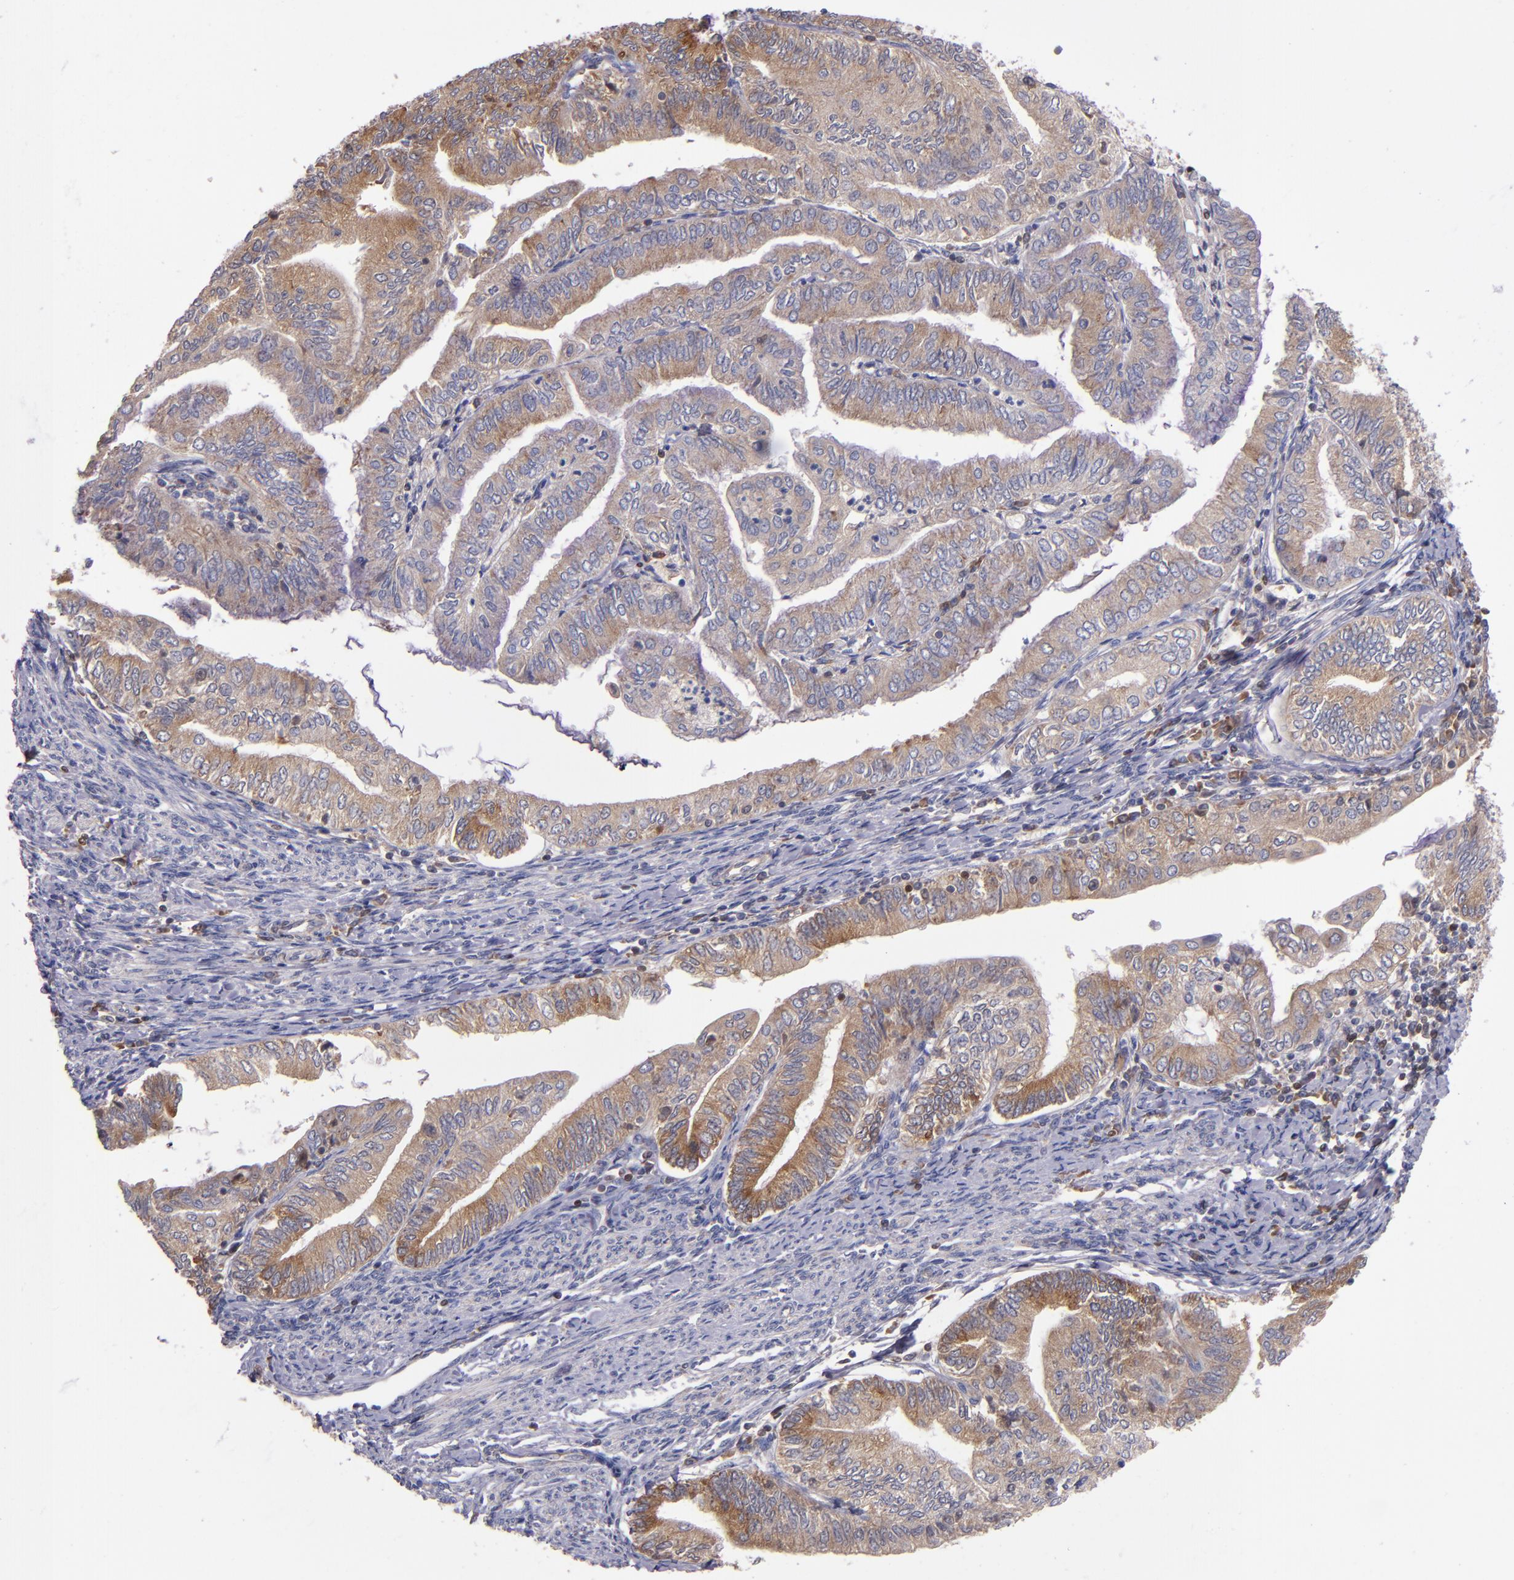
{"staining": {"intensity": "moderate", "quantity": ">75%", "location": "cytoplasmic/membranous"}, "tissue": "endometrial cancer", "cell_type": "Tumor cells", "image_type": "cancer", "snomed": [{"axis": "morphology", "description": "Adenocarcinoma, NOS"}, {"axis": "topography", "description": "Endometrium"}], "caption": "Protein staining of endometrial cancer (adenocarcinoma) tissue displays moderate cytoplasmic/membranous expression in approximately >75% of tumor cells.", "gene": "EIF4ENIF1", "patient": {"sex": "female", "age": 66}}